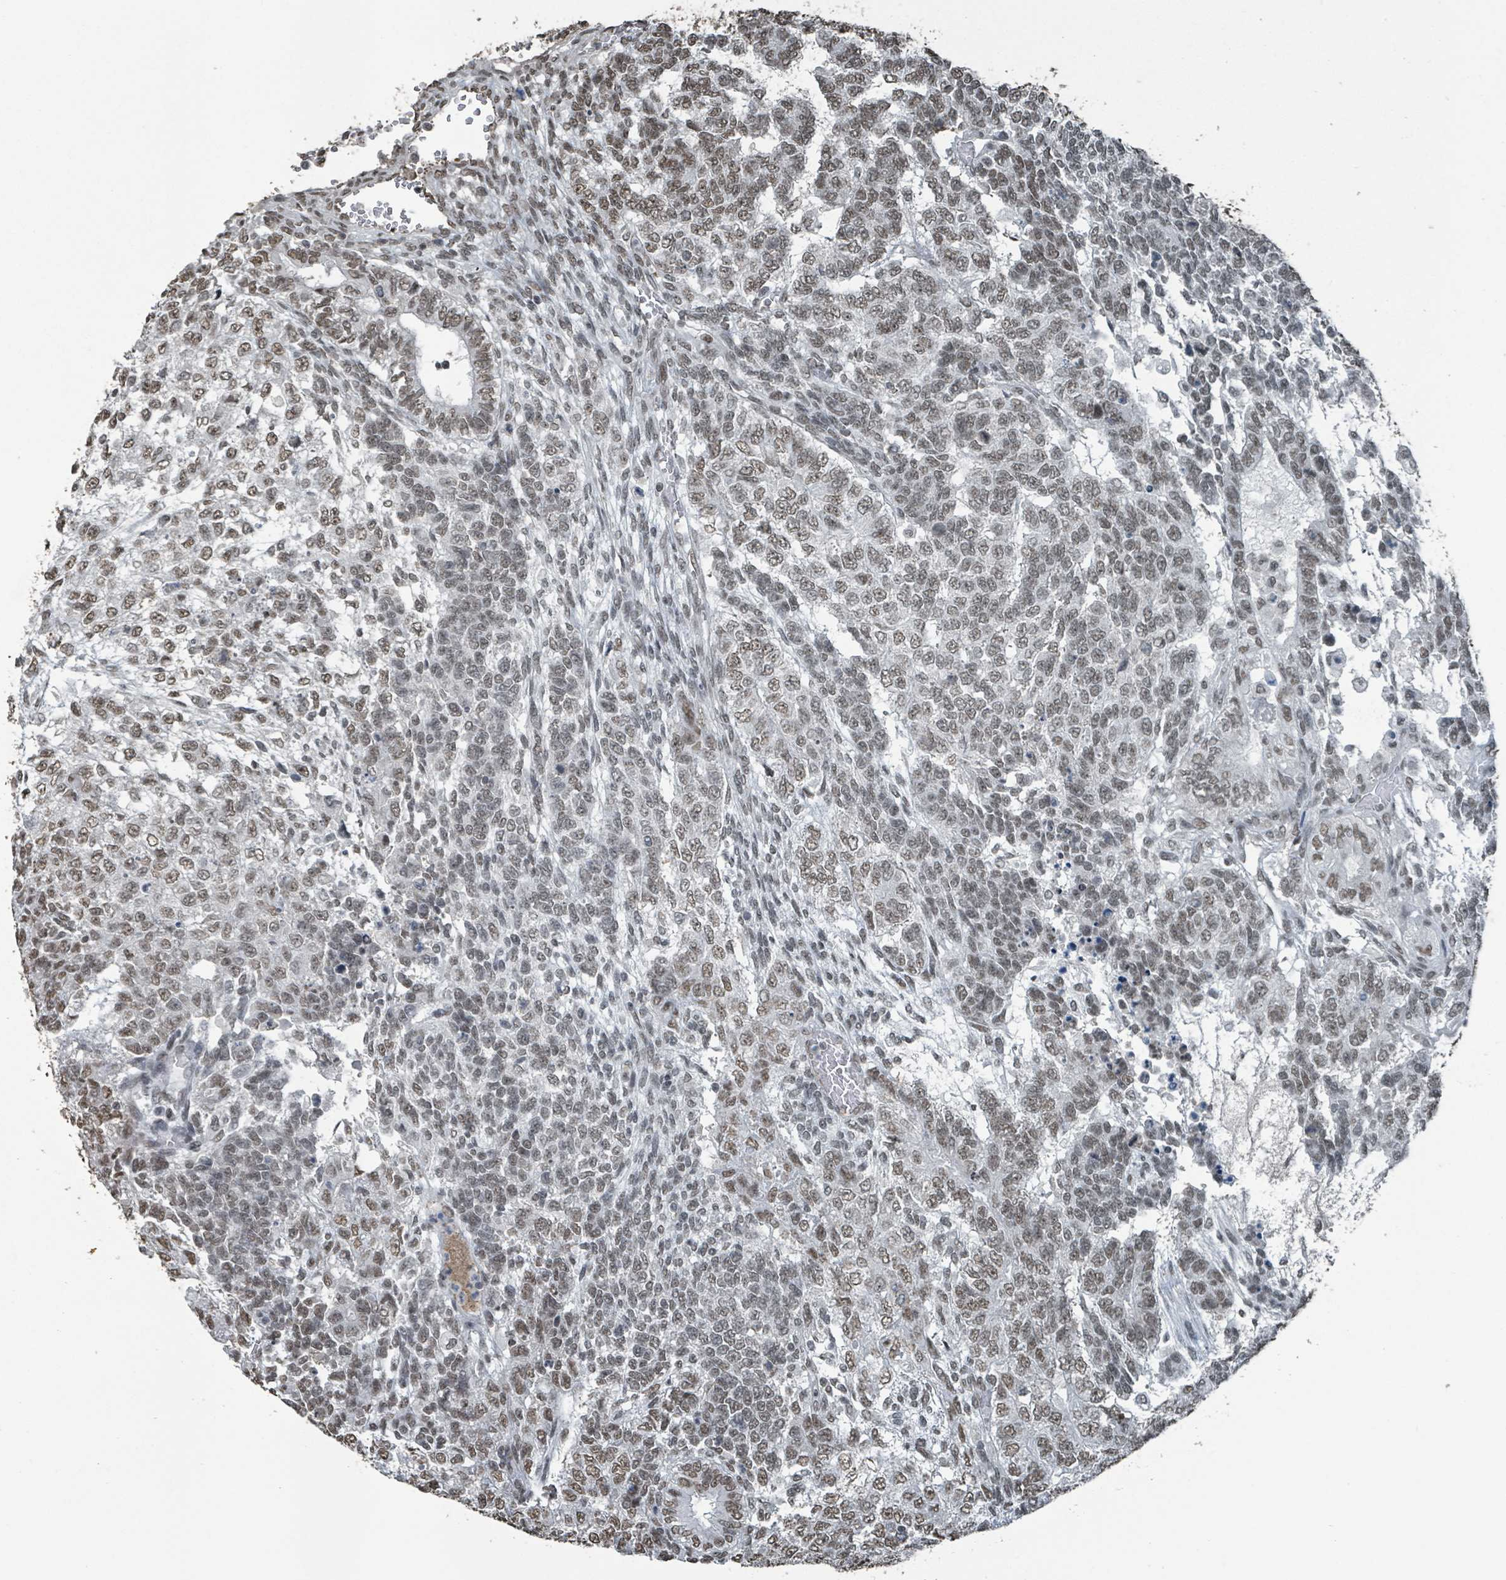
{"staining": {"intensity": "moderate", "quantity": ">75%", "location": "nuclear"}, "tissue": "testis cancer", "cell_type": "Tumor cells", "image_type": "cancer", "snomed": [{"axis": "morphology", "description": "Carcinoma, Embryonal, NOS"}, {"axis": "topography", "description": "Testis"}], "caption": "High-magnification brightfield microscopy of testis embryonal carcinoma stained with DAB (3,3'-diaminobenzidine) (brown) and counterstained with hematoxylin (blue). tumor cells exhibit moderate nuclear staining is present in about>75% of cells.", "gene": "PHIP", "patient": {"sex": "male", "age": 23}}